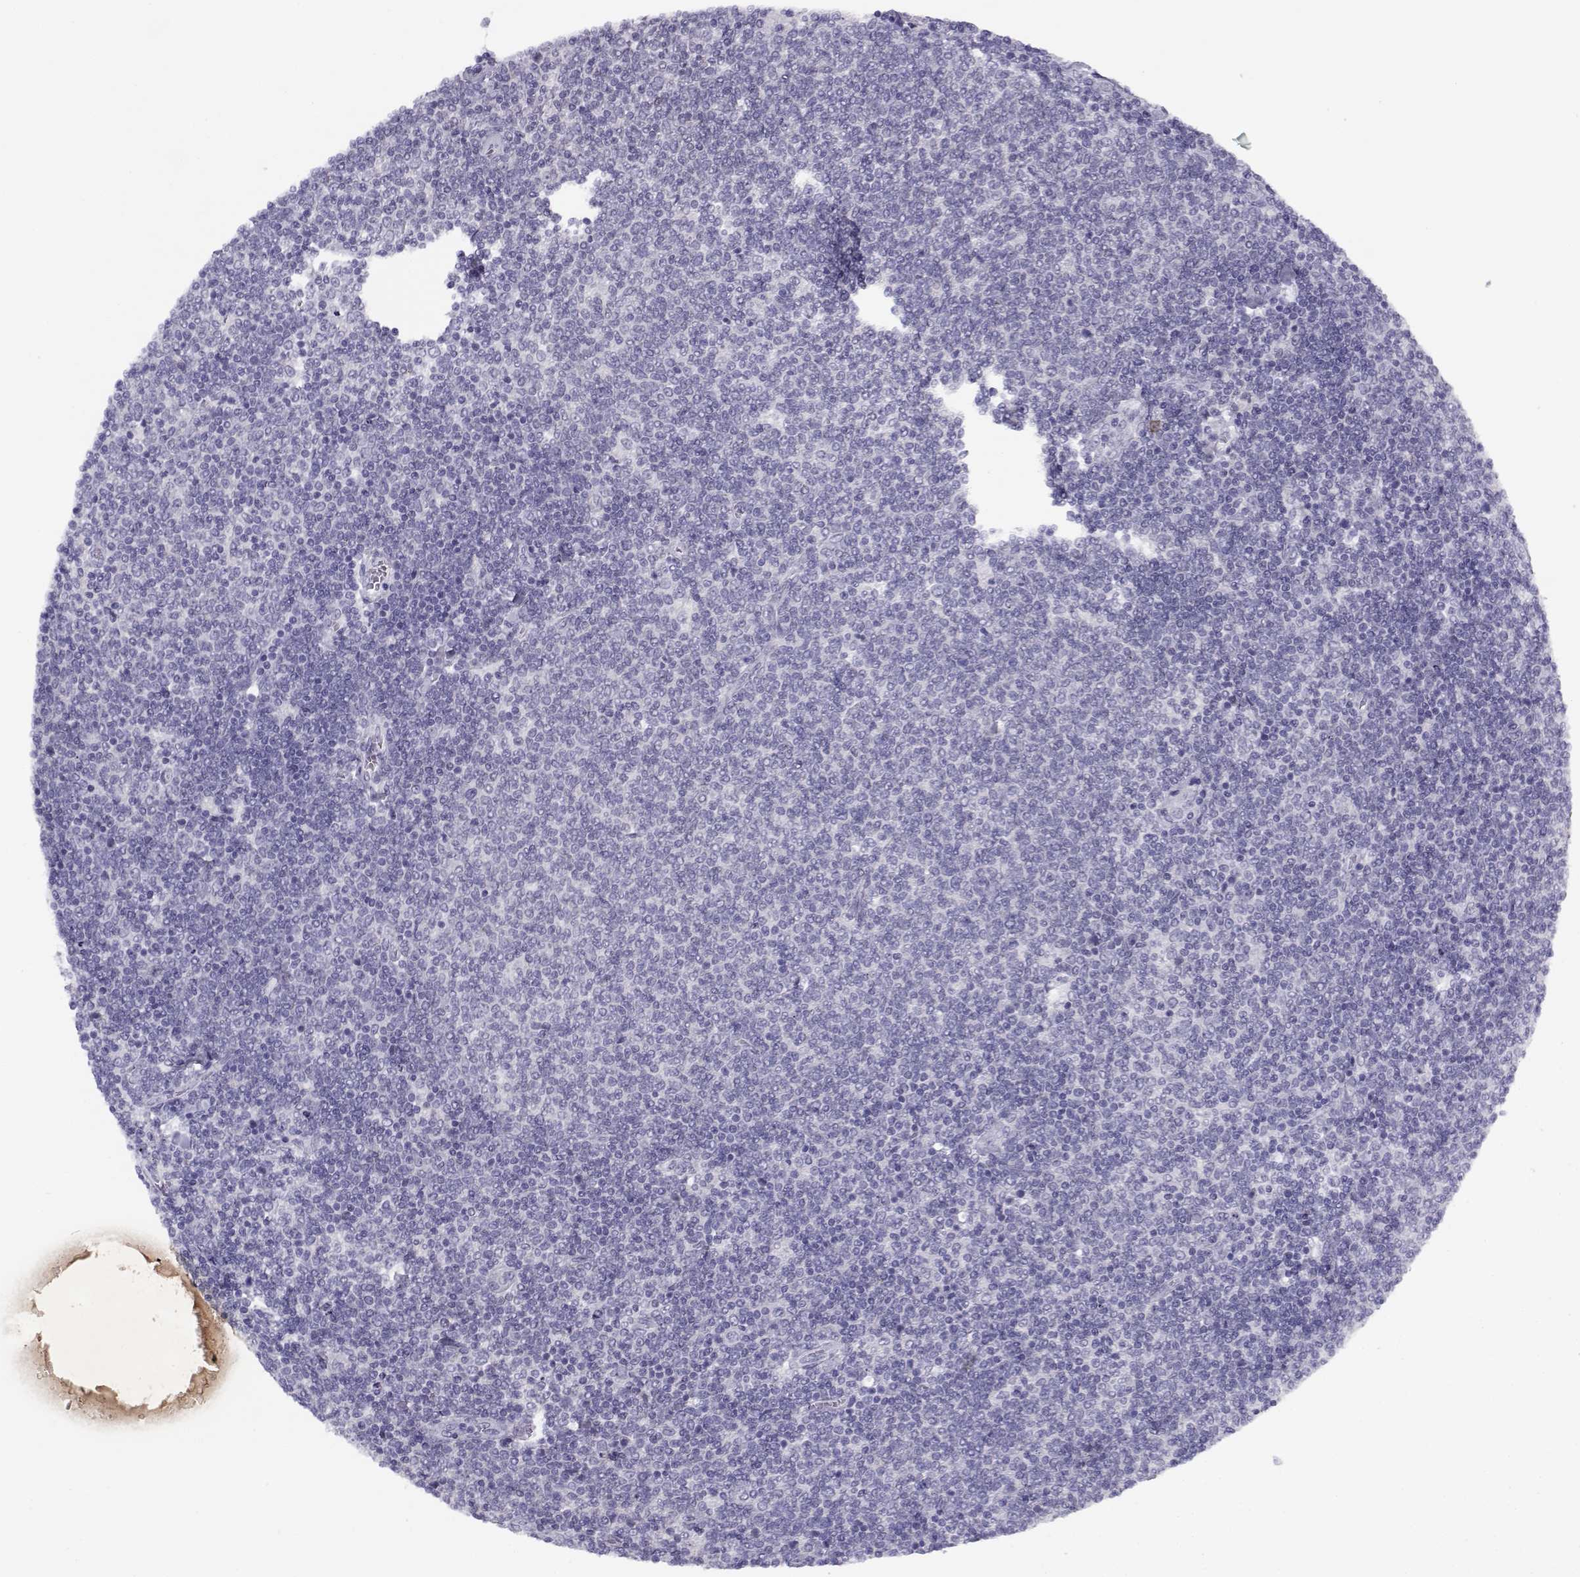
{"staining": {"intensity": "negative", "quantity": "none", "location": "none"}, "tissue": "lymphoma", "cell_type": "Tumor cells", "image_type": "cancer", "snomed": [{"axis": "morphology", "description": "Malignant lymphoma, non-Hodgkin's type, Low grade"}, {"axis": "topography", "description": "Lymph node"}], "caption": "This is an IHC photomicrograph of human lymphoma. There is no positivity in tumor cells.", "gene": "CFAP77", "patient": {"sex": "male", "age": 52}}